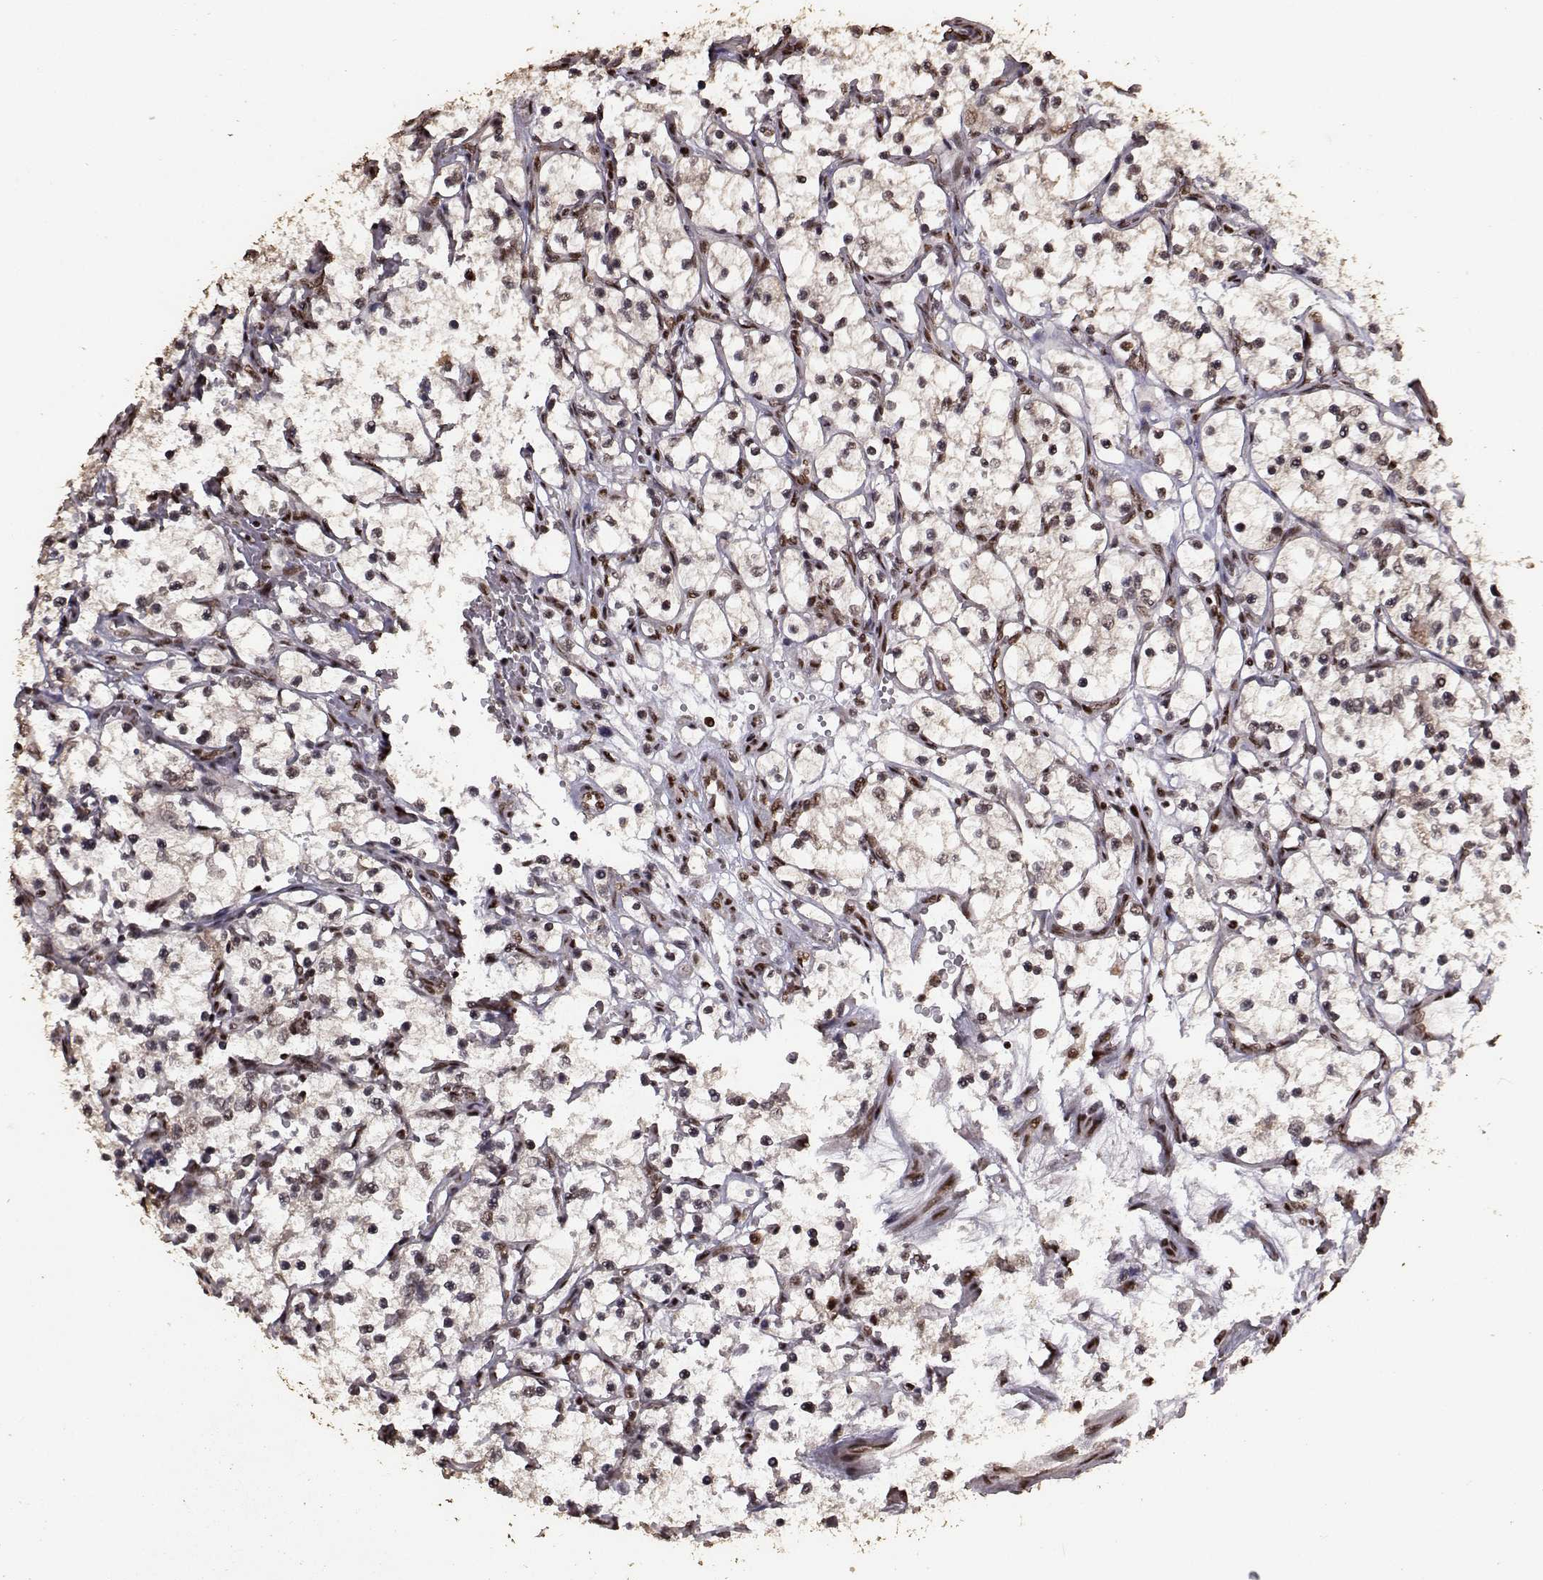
{"staining": {"intensity": "moderate", "quantity": "25%-75%", "location": "cytoplasmic/membranous,nuclear"}, "tissue": "renal cancer", "cell_type": "Tumor cells", "image_type": "cancer", "snomed": [{"axis": "morphology", "description": "Adenocarcinoma, NOS"}, {"axis": "topography", "description": "Kidney"}], "caption": "Adenocarcinoma (renal) stained with IHC reveals moderate cytoplasmic/membranous and nuclear expression in approximately 25%-75% of tumor cells. The protein is stained brown, and the nuclei are stained in blue (DAB (3,3'-diaminobenzidine) IHC with brightfield microscopy, high magnification).", "gene": "SF1", "patient": {"sex": "female", "age": 69}}